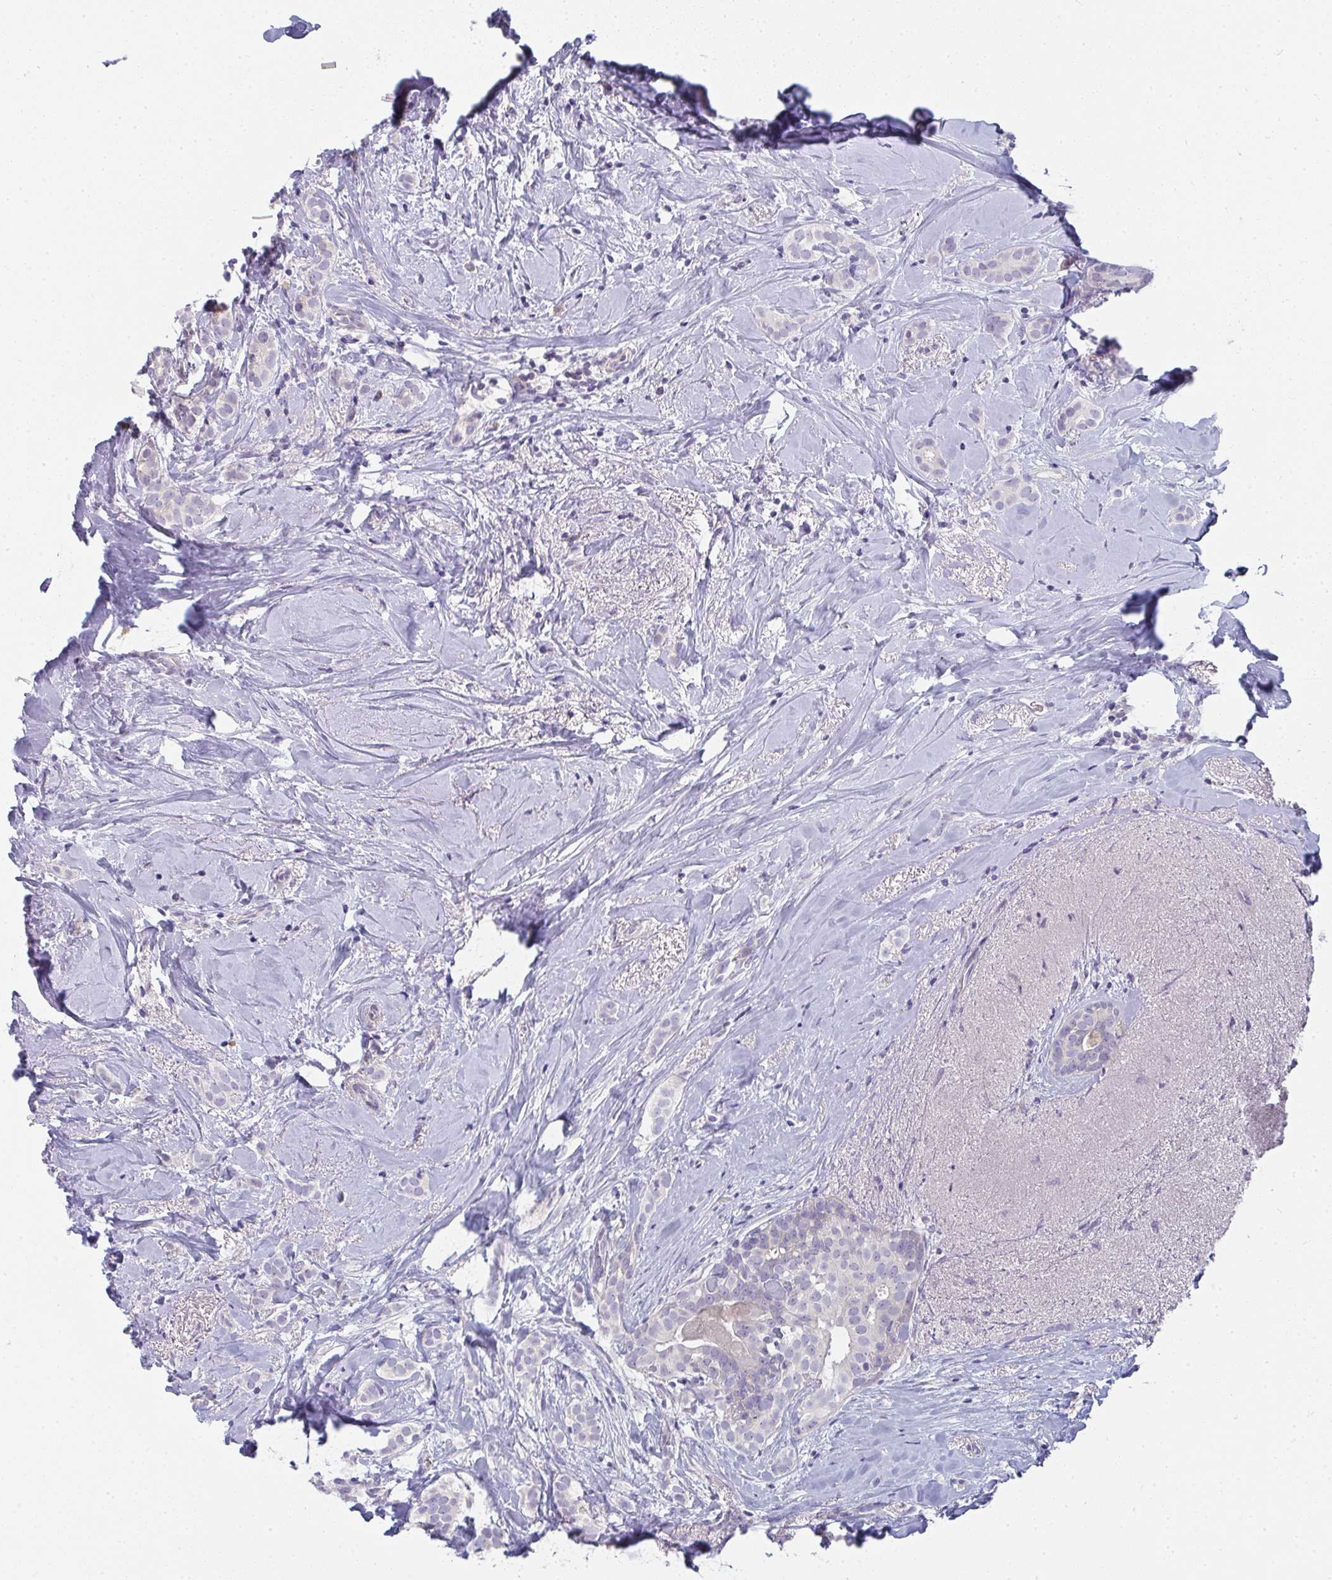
{"staining": {"intensity": "negative", "quantity": "none", "location": "none"}, "tissue": "breast cancer", "cell_type": "Tumor cells", "image_type": "cancer", "snomed": [{"axis": "morphology", "description": "Duct carcinoma"}, {"axis": "topography", "description": "Breast"}], "caption": "Photomicrograph shows no protein staining in tumor cells of breast intraductal carcinoma tissue. The staining was performed using DAB to visualize the protein expression in brown, while the nuclei were stained in blue with hematoxylin (Magnification: 20x).", "gene": "SHB", "patient": {"sex": "female", "age": 65}}